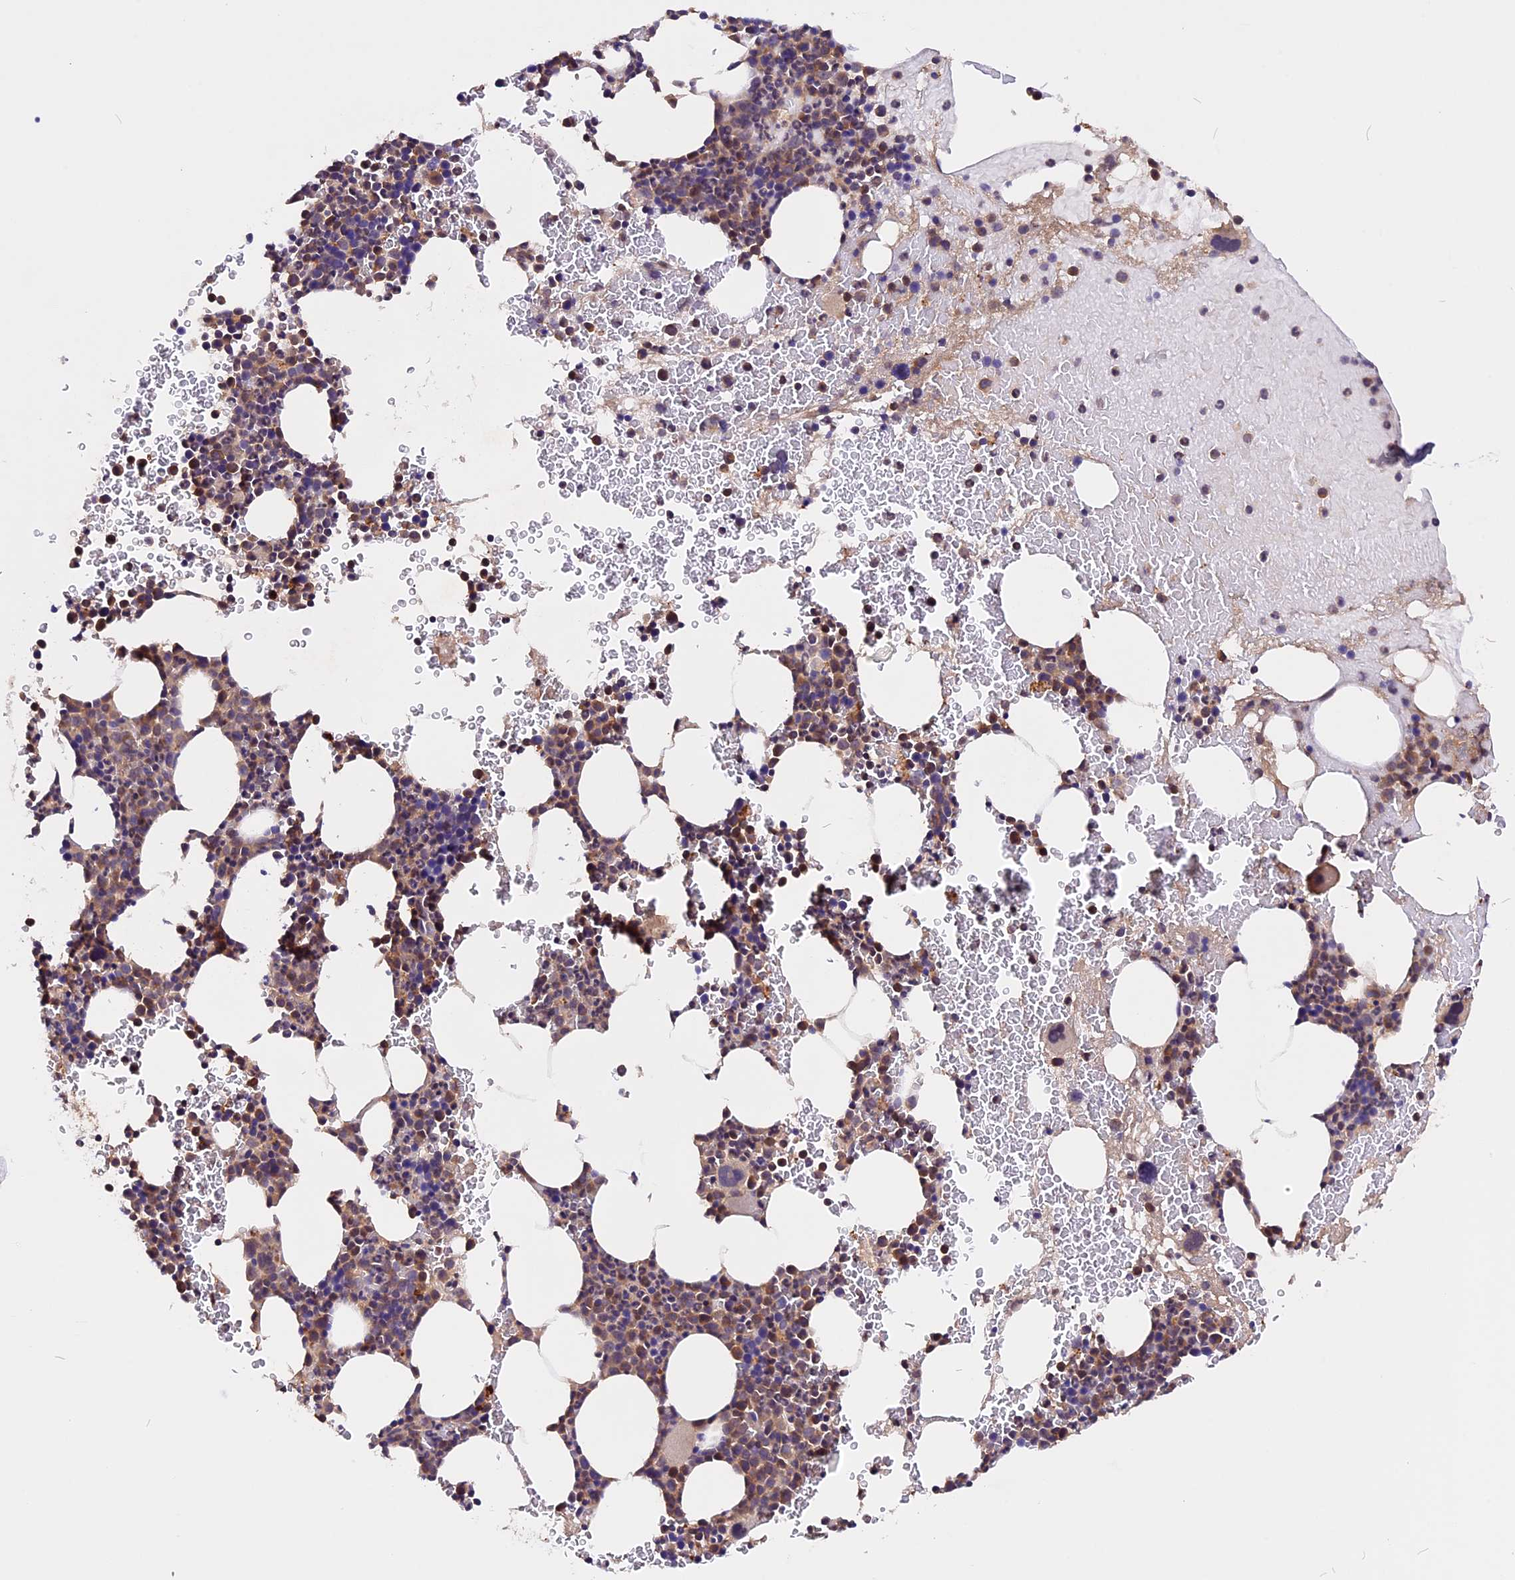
{"staining": {"intensity": "moderate", "quantity": "25%-75%", "location": "cytoplasmic/membranous"}, "tissue": "bone marrow", "cell_type": "Hematopoietic cells", "image_type": "normal", "snomed": [{"axis": "morphology", "description": "Normal tissue, NOS"}, {"axis": "topography", "description": "Bone marrow"}], "caption": "This image shows immunohistochemistry (IHC) staining of benign bone marrow, with medium moderate cytoplasmic/membranous positivity in about 25%-75% of hematopoietic cells.", "gene": "MARK4", "patient": {"sex": "female", "age": 83}}